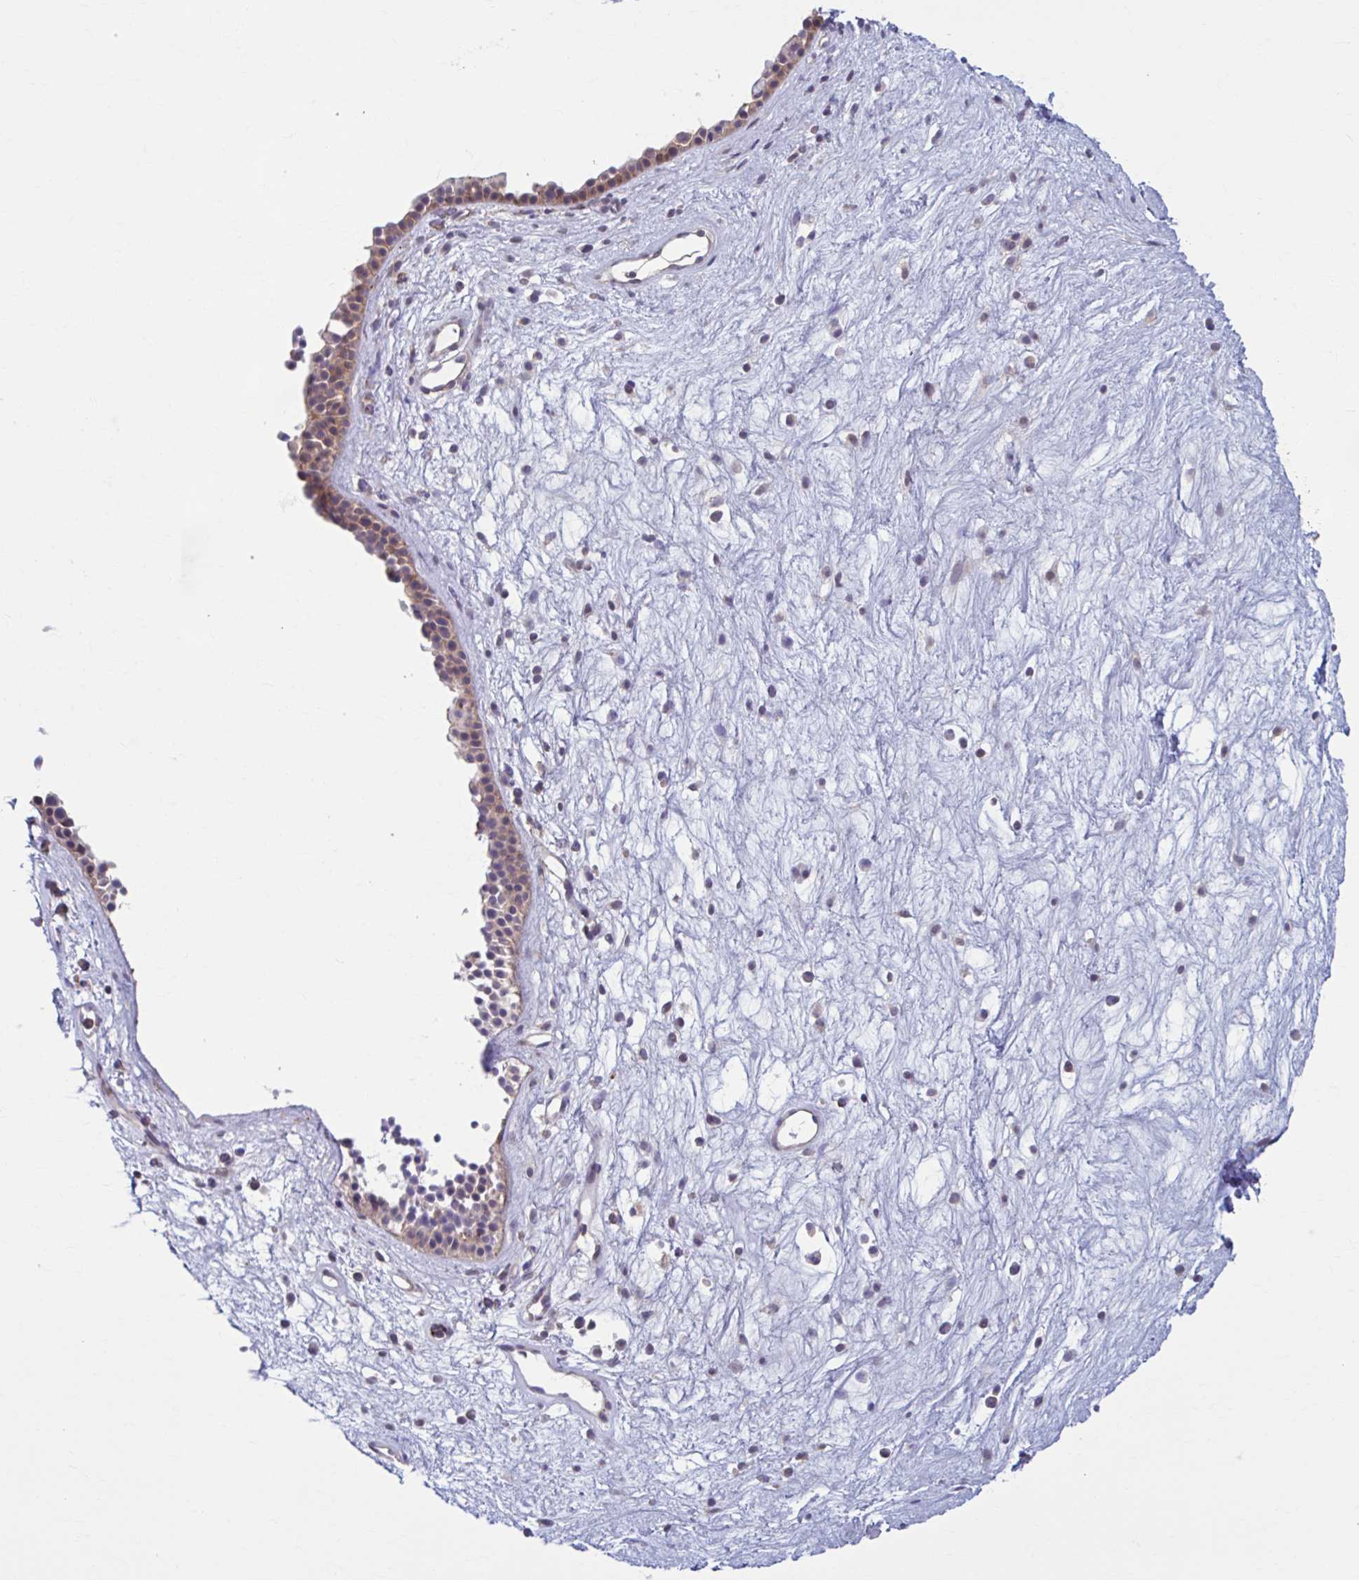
{"staining": {"intensity": "weak", "quantity": ">75%", "location": "cytoplasmic/membranous"}, "tissue": "nasopharynx", "cell_type": "Respiratory epithelial cells", "image_type": "normal", "snomed": [{"axis": "morphology", "description": "Normal tissue, NOS"}, {"axis": "topography", "description": "Nasopharynx"}], "caption": "Immunohistochemistry photomicrograph of benign nasopharynx: nasopharynx stained using immunohistochemistry (IHC) demonstrates low levels of weak protein expression localized specifically in the cytoplasmic/membranous of respiratory epithelial cells, appearing as a cytoplasmic/membranous brown color.", "gene": "ADAT3", "patient": {"sex": "male", "age": 56}}